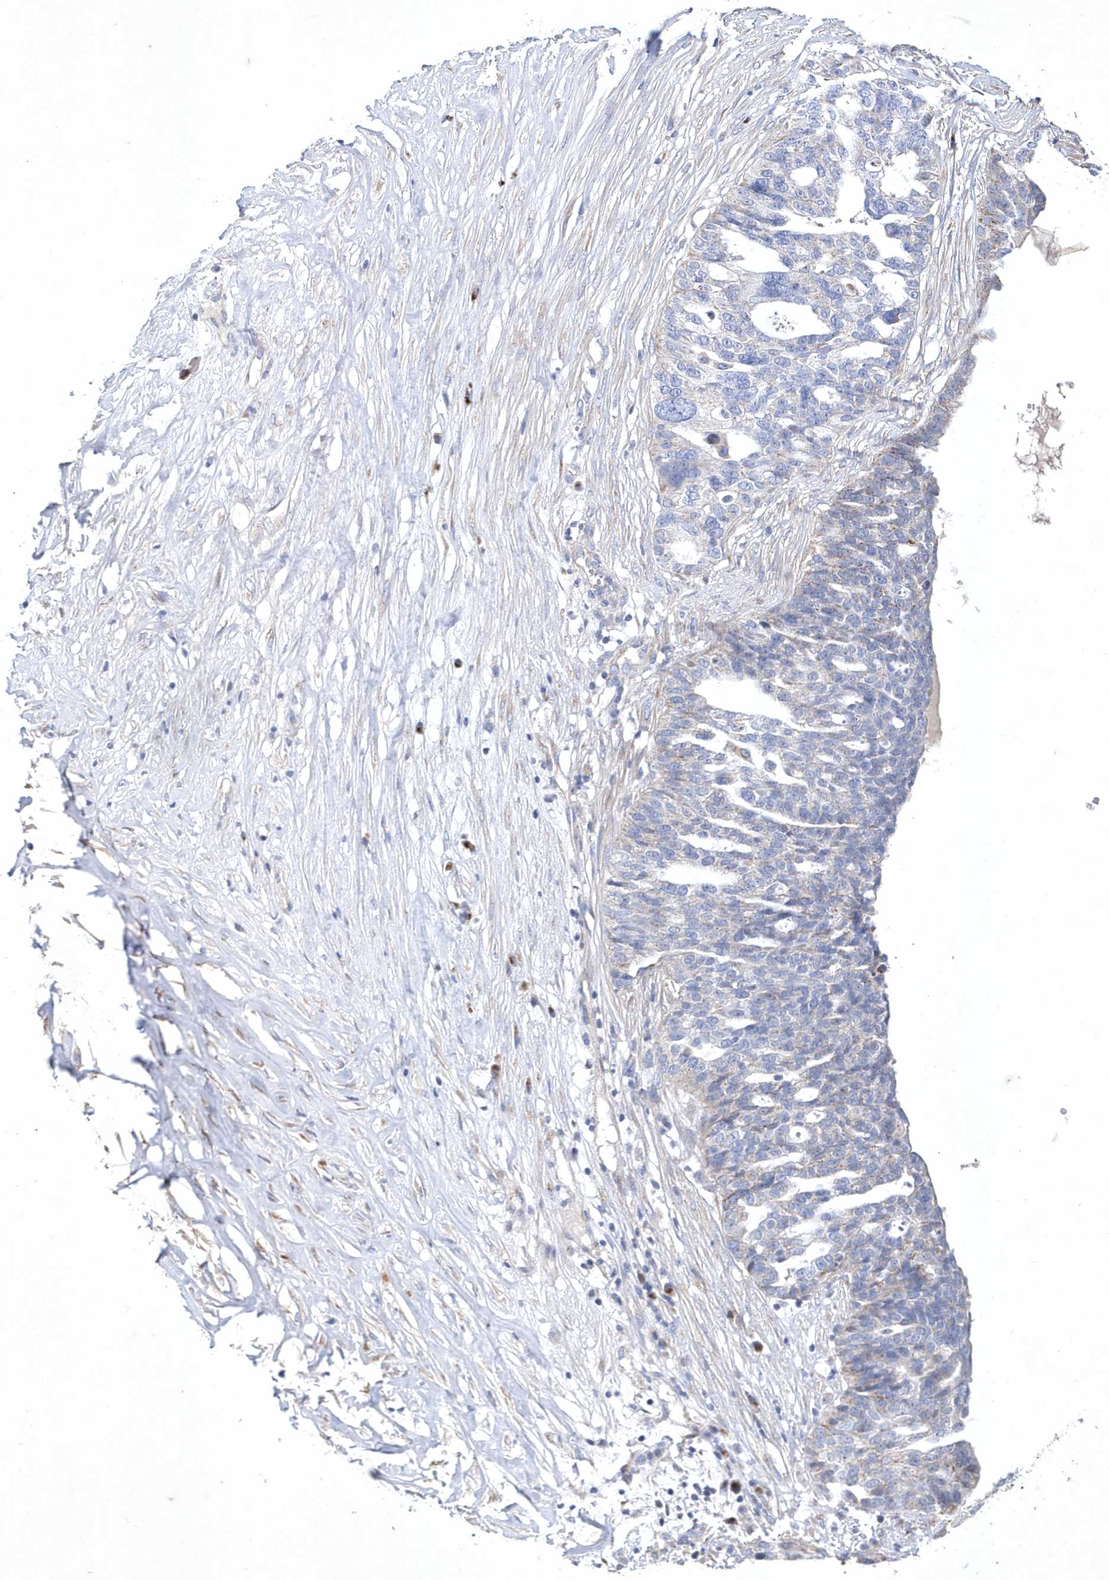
{"staining": {"intensity": "negative", "quantity": "none", "location": "none"}, "tissue": "ovarian cancer", "cell_type": "Tumor cells", "image_type": "cancer", "snomed": [{"axis": "morphology", "description": "Cystadenocarcinoma, serous, NOS"}, {"axis": "topography", "description": "Ovary"}], "caption": "Ovarian cancer was stained to show a protein in brown. There is no significant expression in tumor cells.", "gene": "METTL8", "patient": {"sex": "female", "age": 59}}